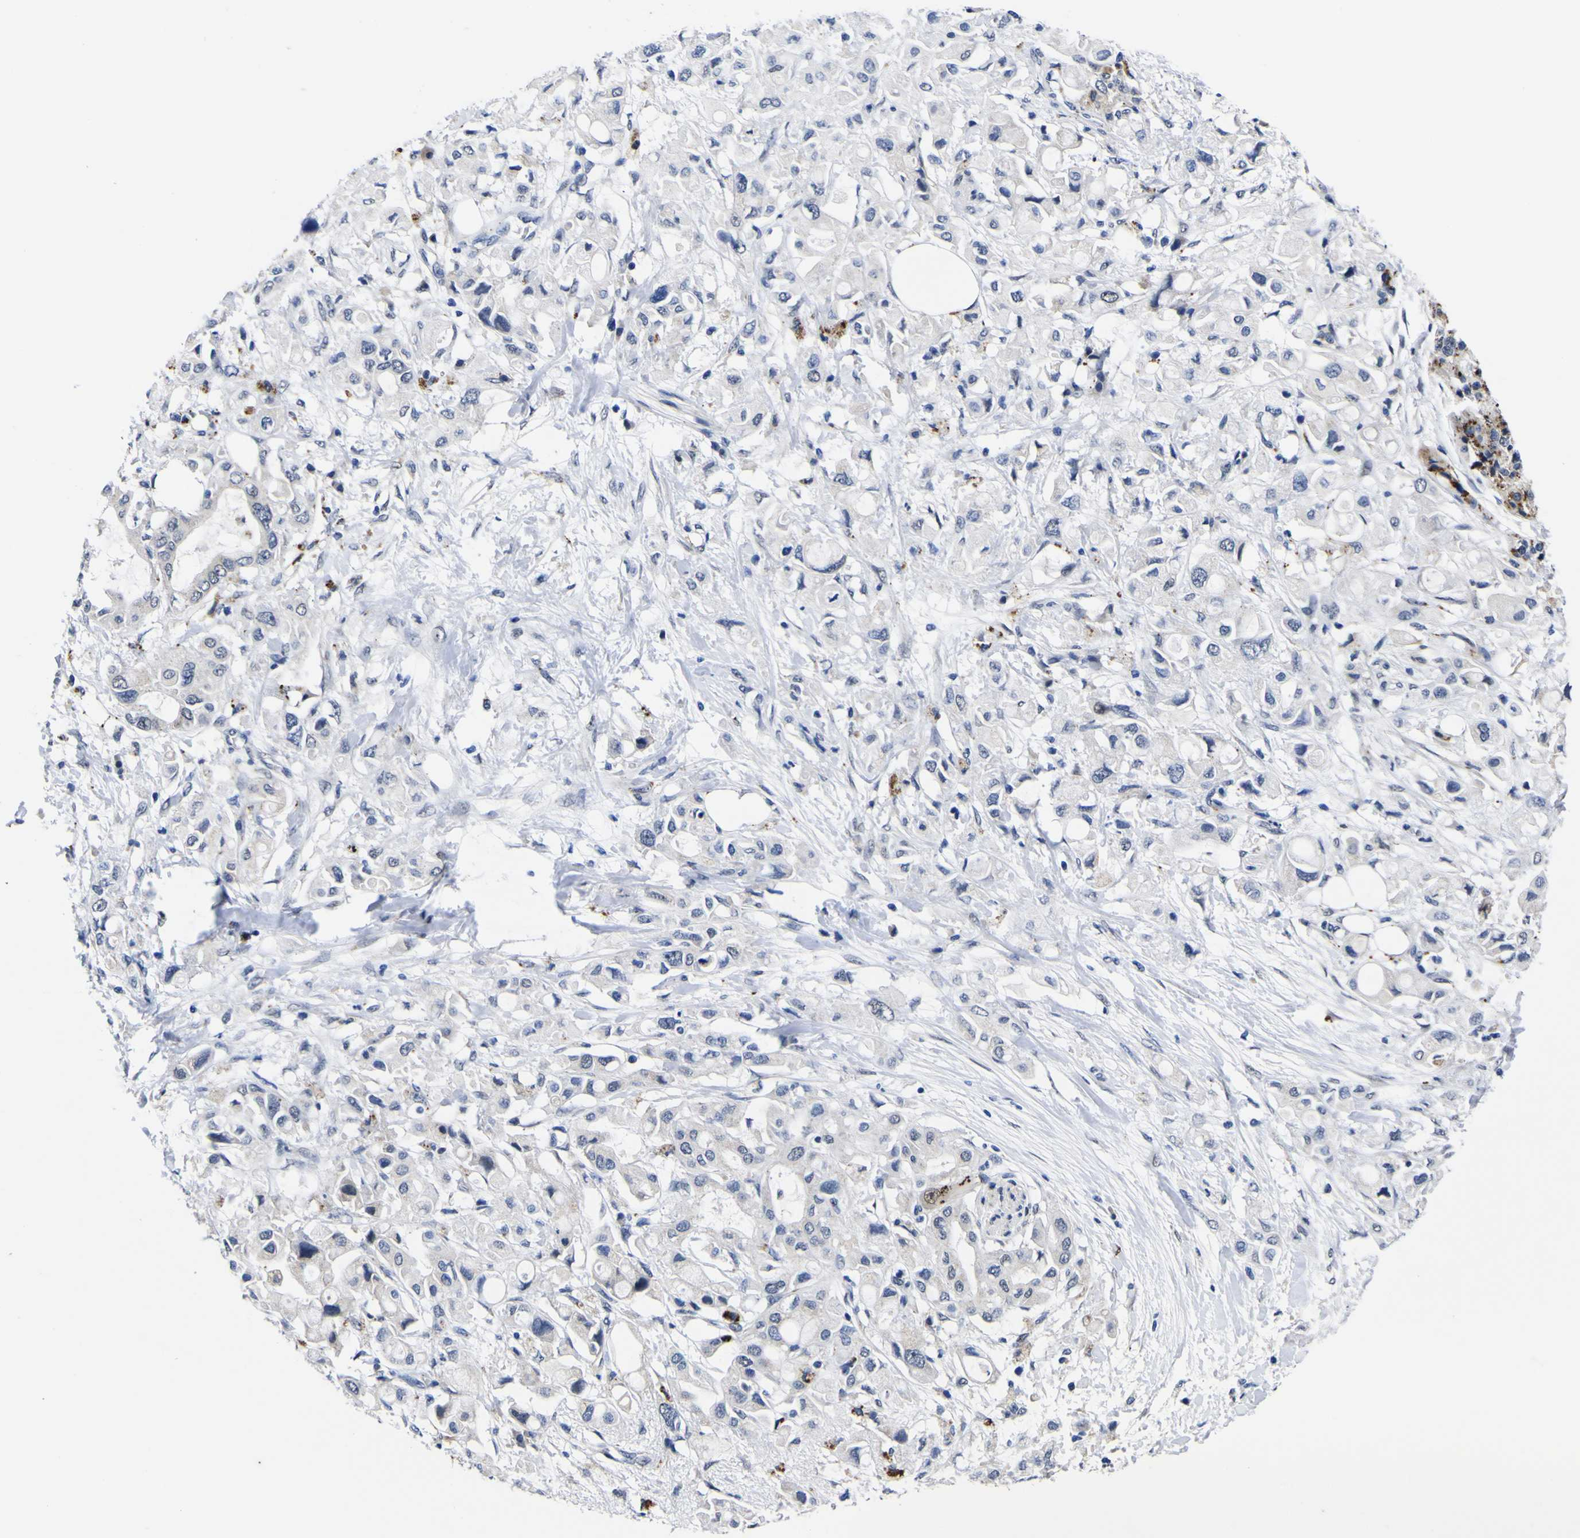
{"staining": {"intensity": "negative", "quantity": "none", "location": "none"}, "tissue": "pancreatic cancer", "cell_type": "Tumor cells", "image_type": "cancer", "snomed": [{"axis": "morphology", "description": "Adenocarcinoma, NOS"}, {"axis": "topography", "description": "Pancreas"}], "caption": "This photomicrograph is of pancreatic adenocarcinoma stained with IHC to label a protein in brown with the nuclei are counter-stained blue. There is no staining in tumor cells.", "gene": "IGFLR1", "patient": {"sex": "female", "age": 56}}